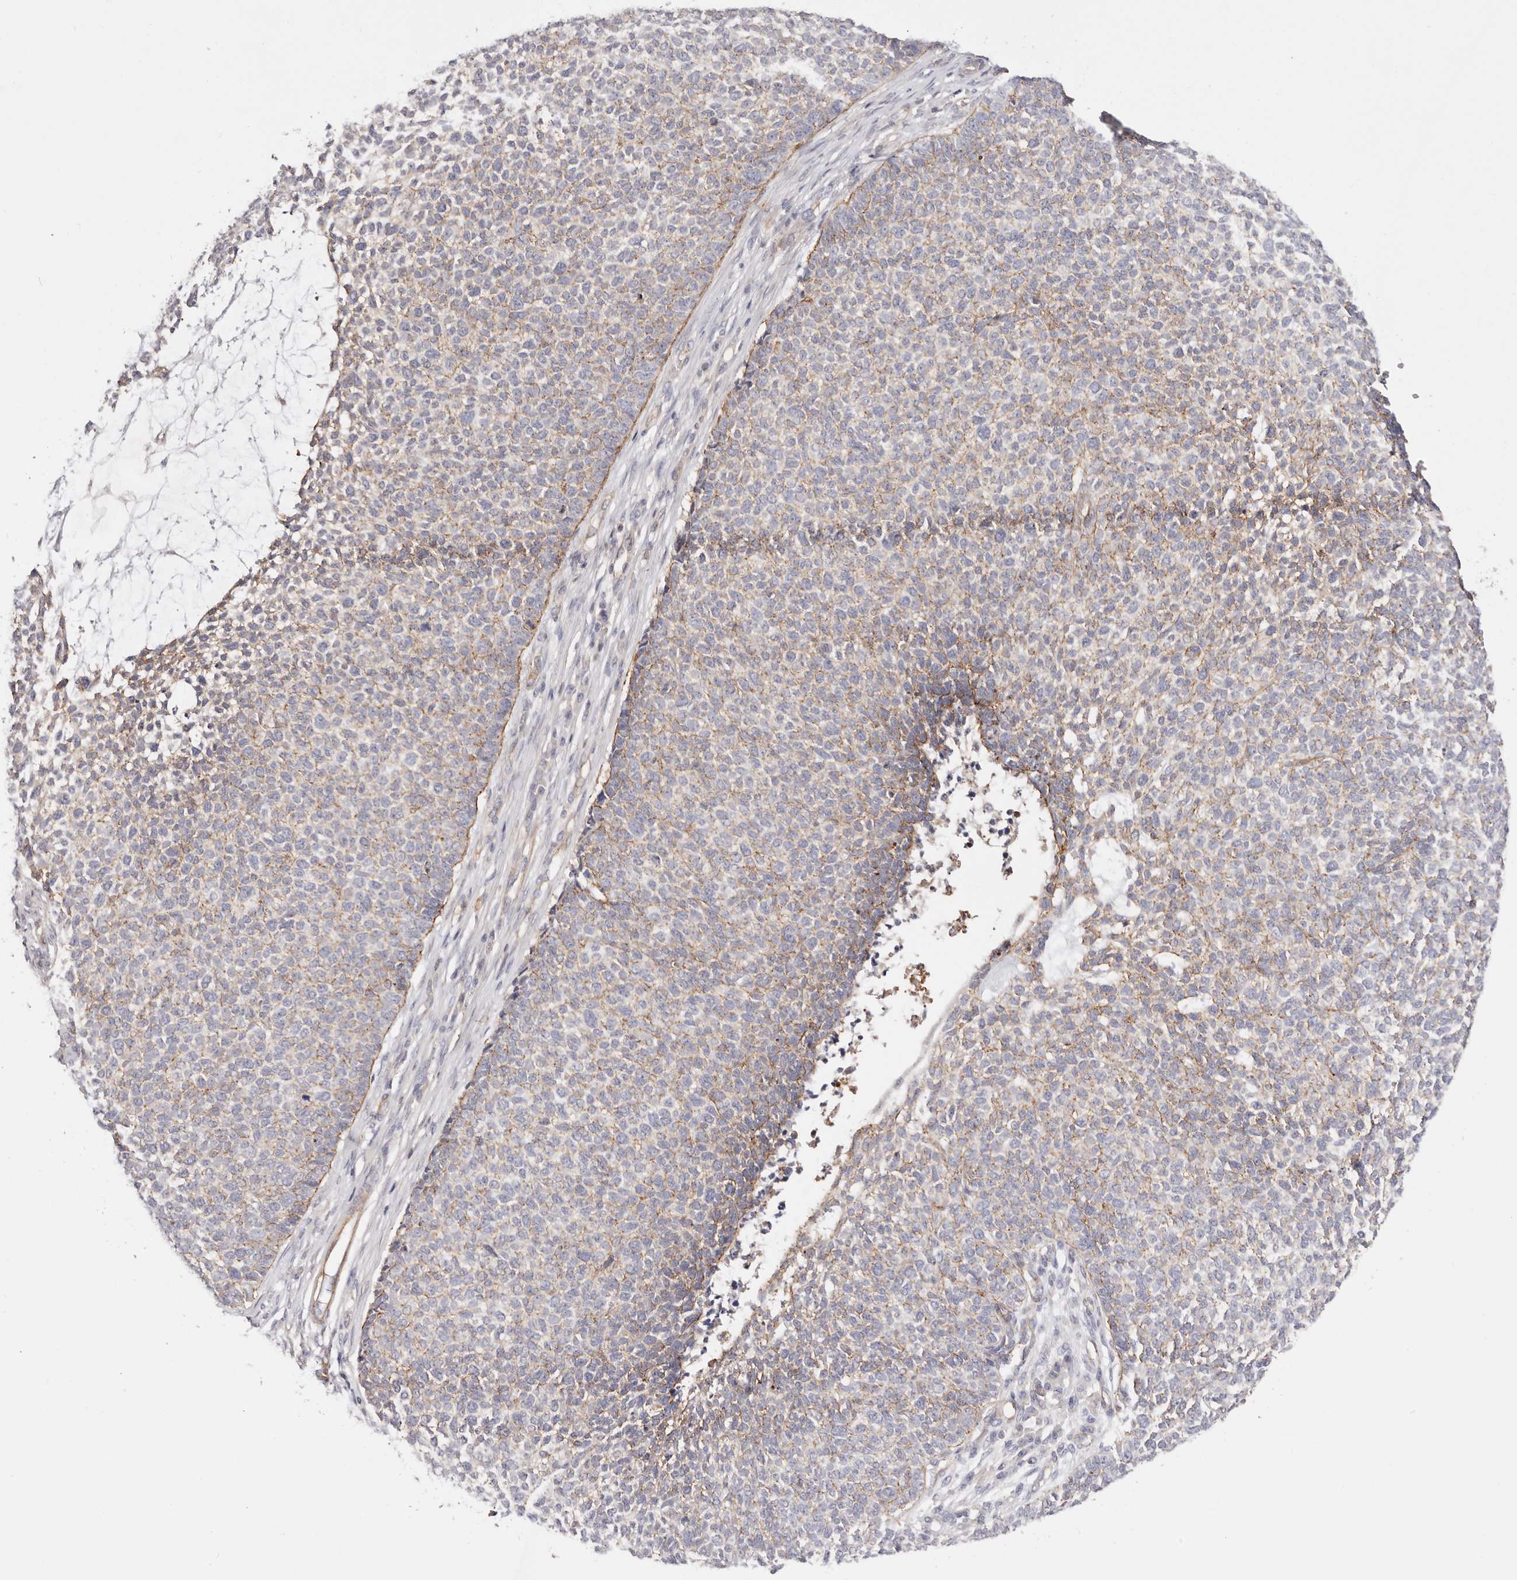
{"staining": {"intensity": "moderate", "quantity": ">75%", "location": "cytoplasmic/membranous"}, "tissue": "skin cancer", "cell_type": "Tumor cells", "image_type": "cancer", "snomed": [{"axis": "morphology", "description": "Basal cell carcinoma"}, {"axis": "topography", "description": "Skin"}], "caption": "Skin basal cell carcinoma tissue exhibits moderate cytoplasmic/membranous staining in about >75% of tumor cells, visualized by immunohistochemistry.", "gene": "SLC35B2", "patient": {"sex": "female", "age": 84}}